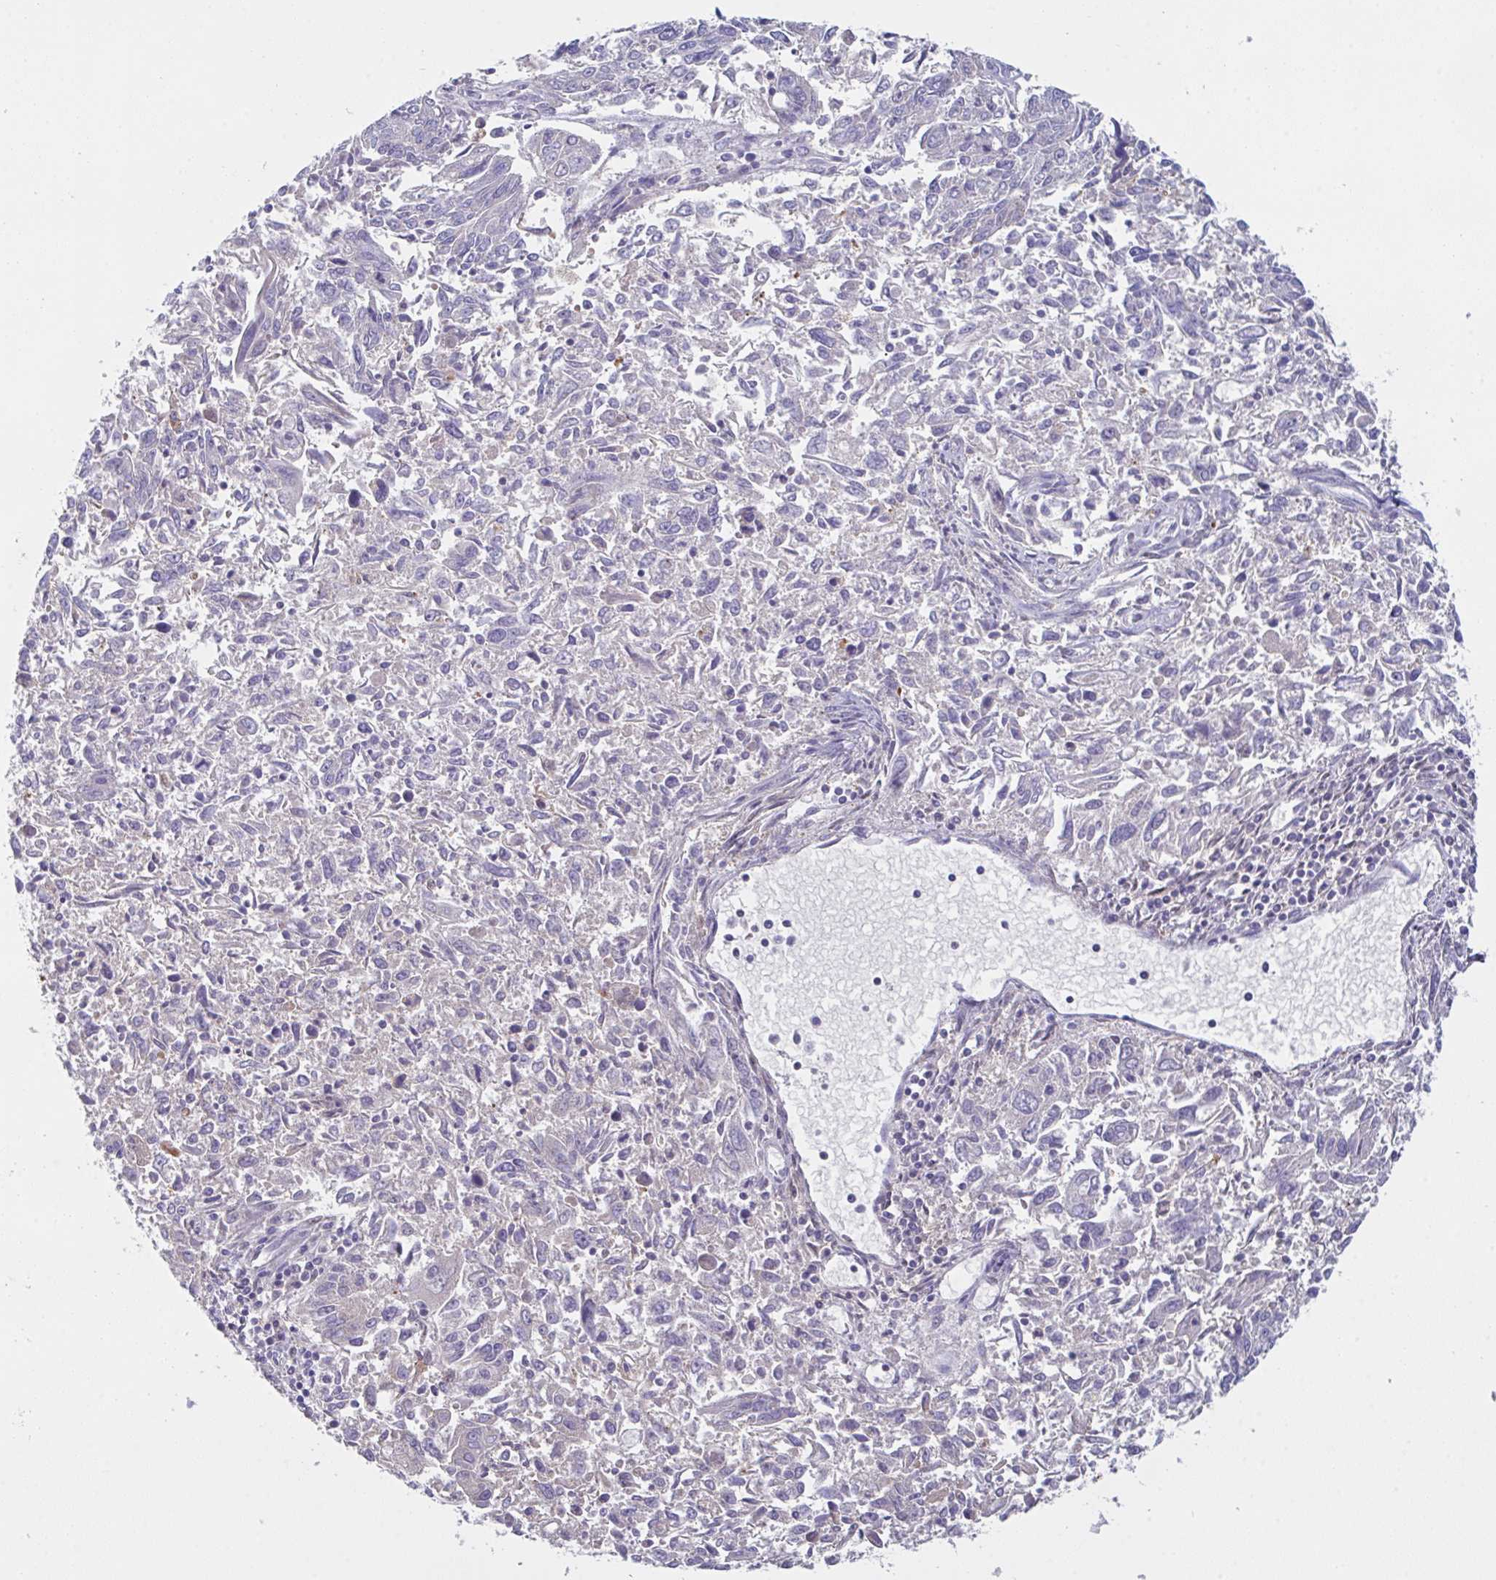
{"staining": {"intensity": "negative", "quantity": "none", "location": "none"}, "tissue": "endometrial cancer", "cell_type": "Tumor cells", "image_type": "cancer", "snomed": [{"axis": "morphology", "description": "Adenocarcinoma, NOS"}, {"axis": "topography", "description": "Endometrium"}], "caption": "An immunohistochemistry histopathology image of endometrial cancer is shown. There is no staining in tumor cells of endometrial cancer.", "gene": "TFAP2C", "patient": {"sex": "female", "age": 42}}